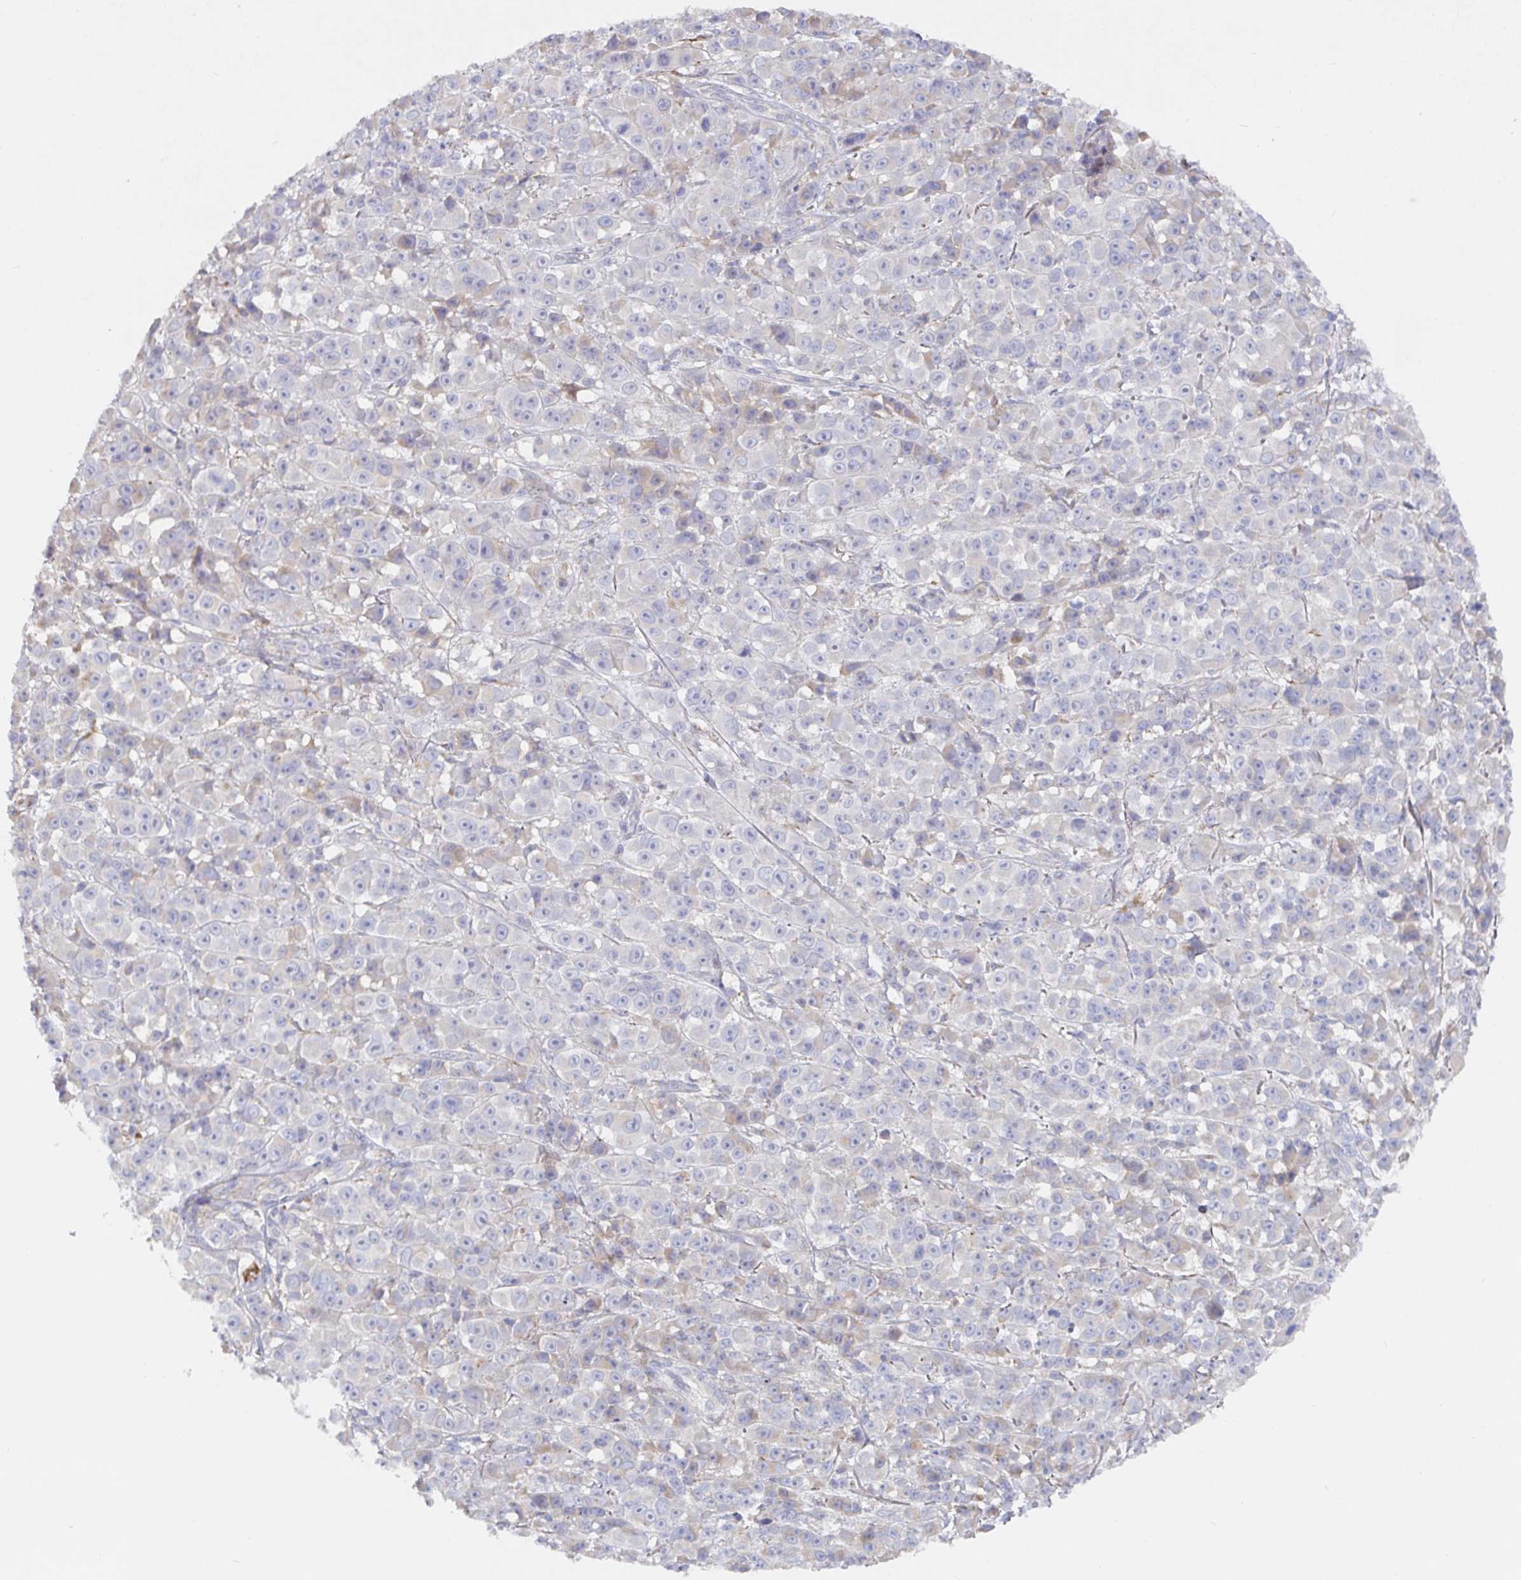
{"staining": {"intensity": "negative", "quantity": "none", "location": "none"}, "tissue": "melanoma", "cell_type": "Tumor cells", "image_type": "cancer", "snomed": [{"axis": "morphology", "description": "Malignant melanoma, NOS"}, {"axis": "topography", "description": "Skin"}, {"axis": "topography", "description": "Skin of back"}], "caption": "The histopathology image exhibits no staining of tumor cells in melanoma.", "gene": "IRAK2", "patient": {"sex": "male", "age": 91}}